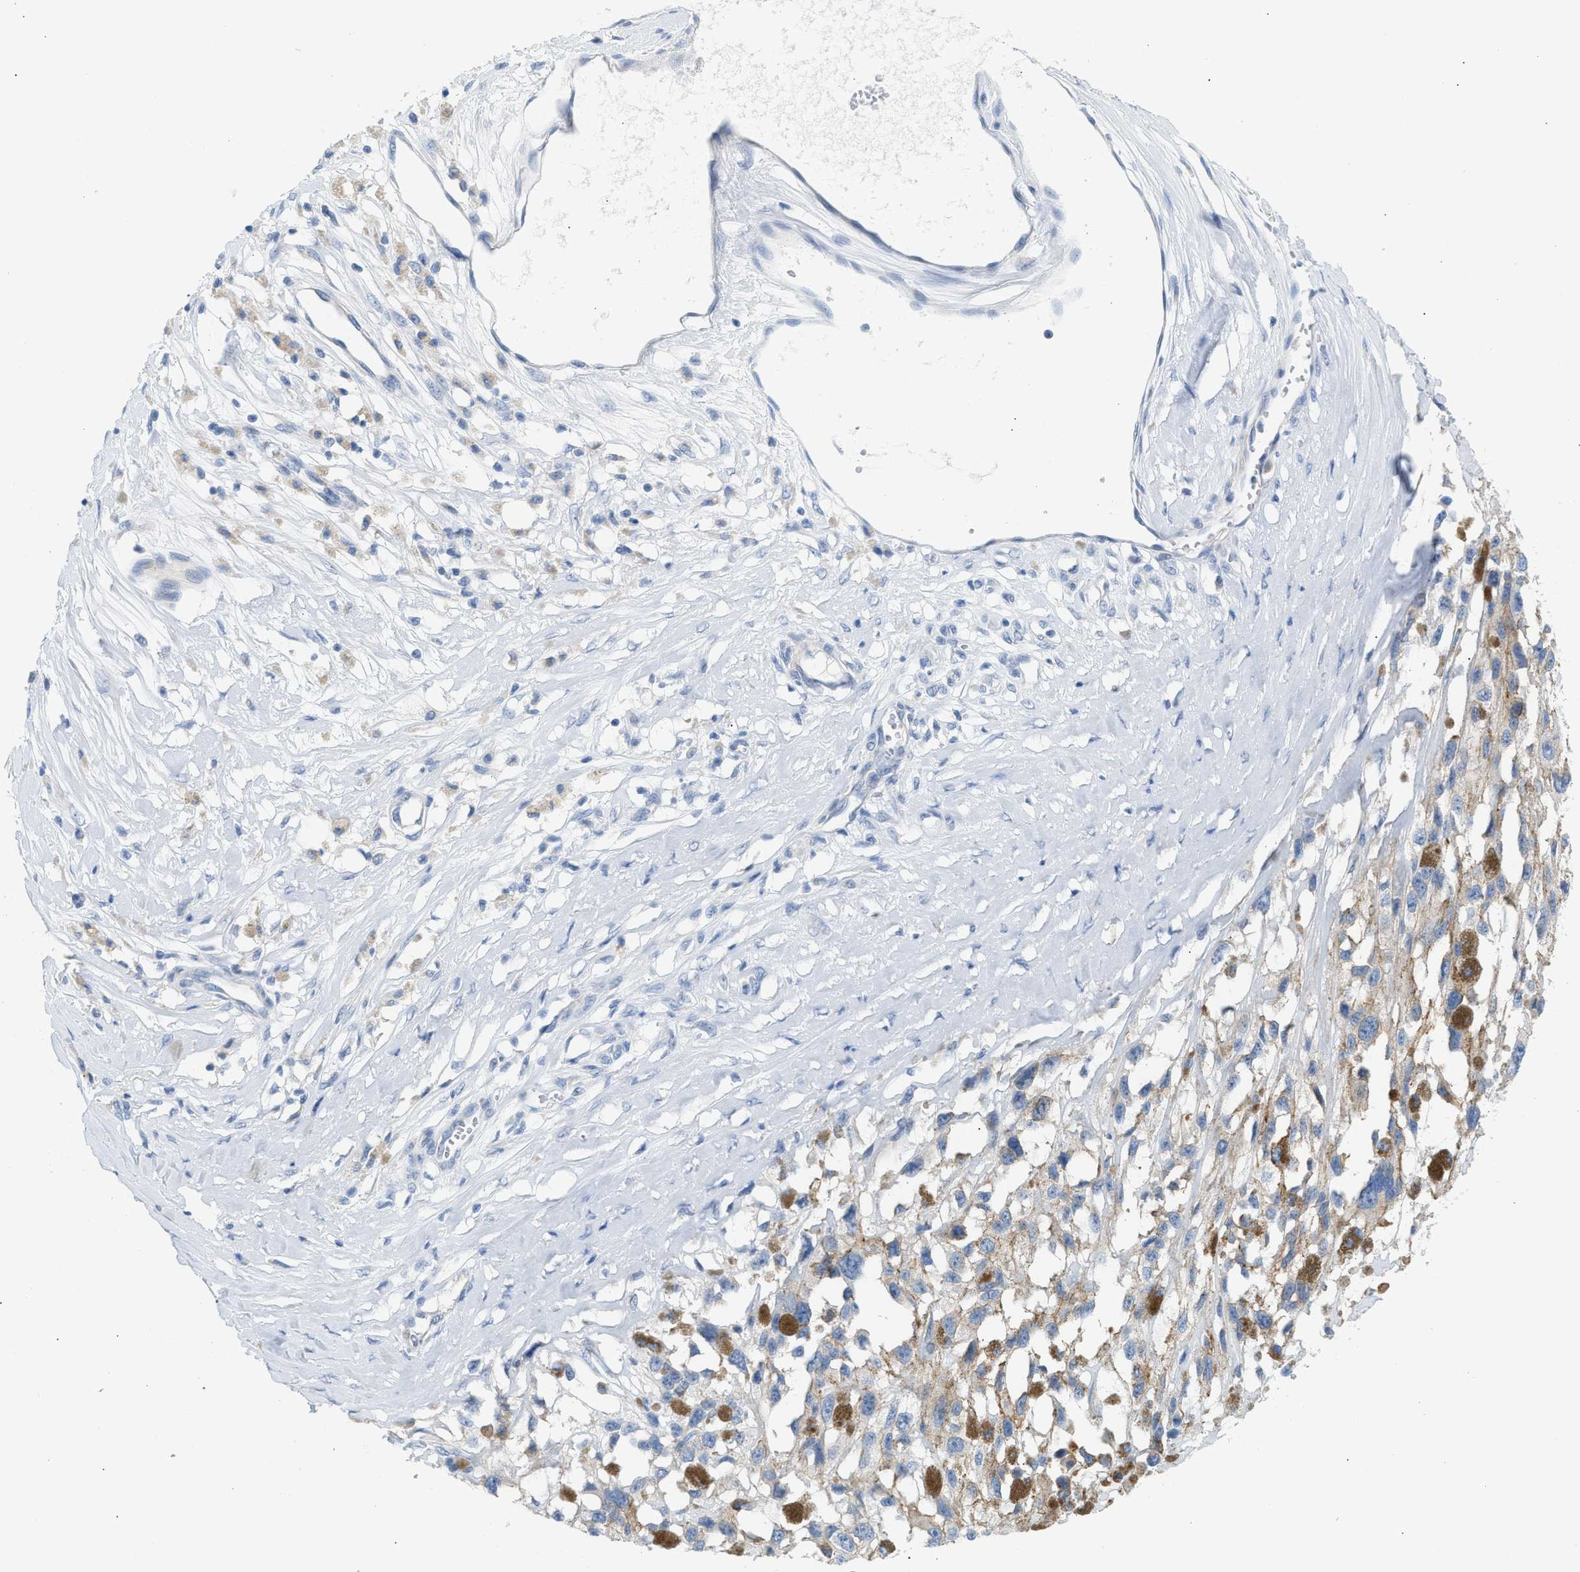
{"staining": {"intensity": "negative", "quantity": "none", "location": "none"}, "tissue": "melanoma", "cell_type": "Tumor cells", "image_type": "cancer", "snomed": [{"axis": "morphology", "description": "Malignant melanoma, Metastatic site"}, {"axis": "topography", "description": "Lymph node"}], "caption": "Immunohistochemistry (IHC) image of neoplastic tissue: human malignant melanoma (metastatic site) stained with DAB (3,3'-diaminobenzidine) demonstrates no significant protein expression in tumor cells.", "gene": "ERBB2", "patient": {"sex": "male", "age": 59}}